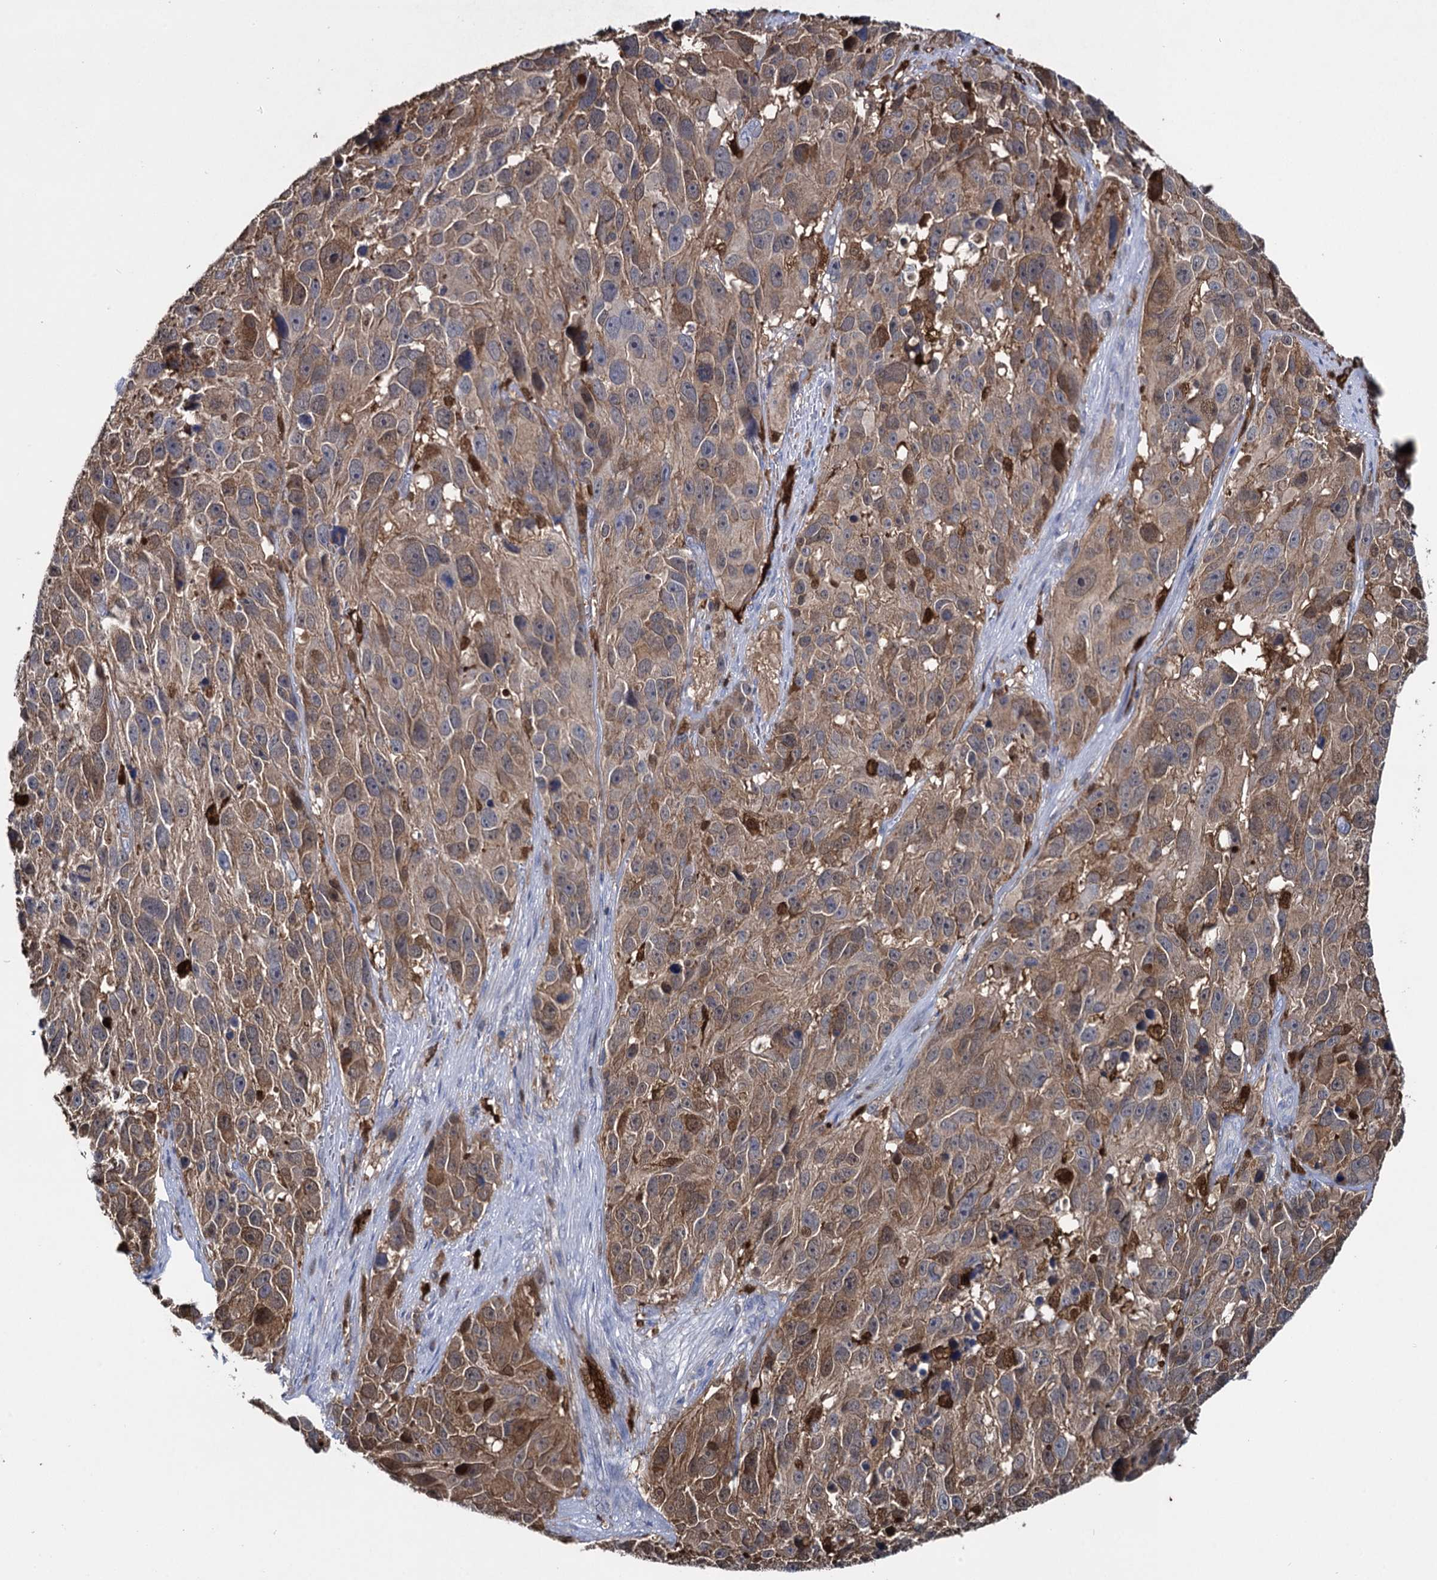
{"staining": {"intensity": "moderate", "quantity": ">75%", "location": "cytoplasmic/membranous"}, "tissue": "melanoma", "cell_type": "Tumor cells", "image_type": "cancer", "snomed": [{"axis": "morphology", "description": "Malignant melanoma, NOS"}, {"axis": "topography", "description": "Skin"}], "caption": "The image displays a brown stain indicating the presence of a protein in the cytoplasmic/membranous of tumor cells in malignant melanoma.", "gene": "FABP5", "patient": {"sex": "male", "age": 84}}